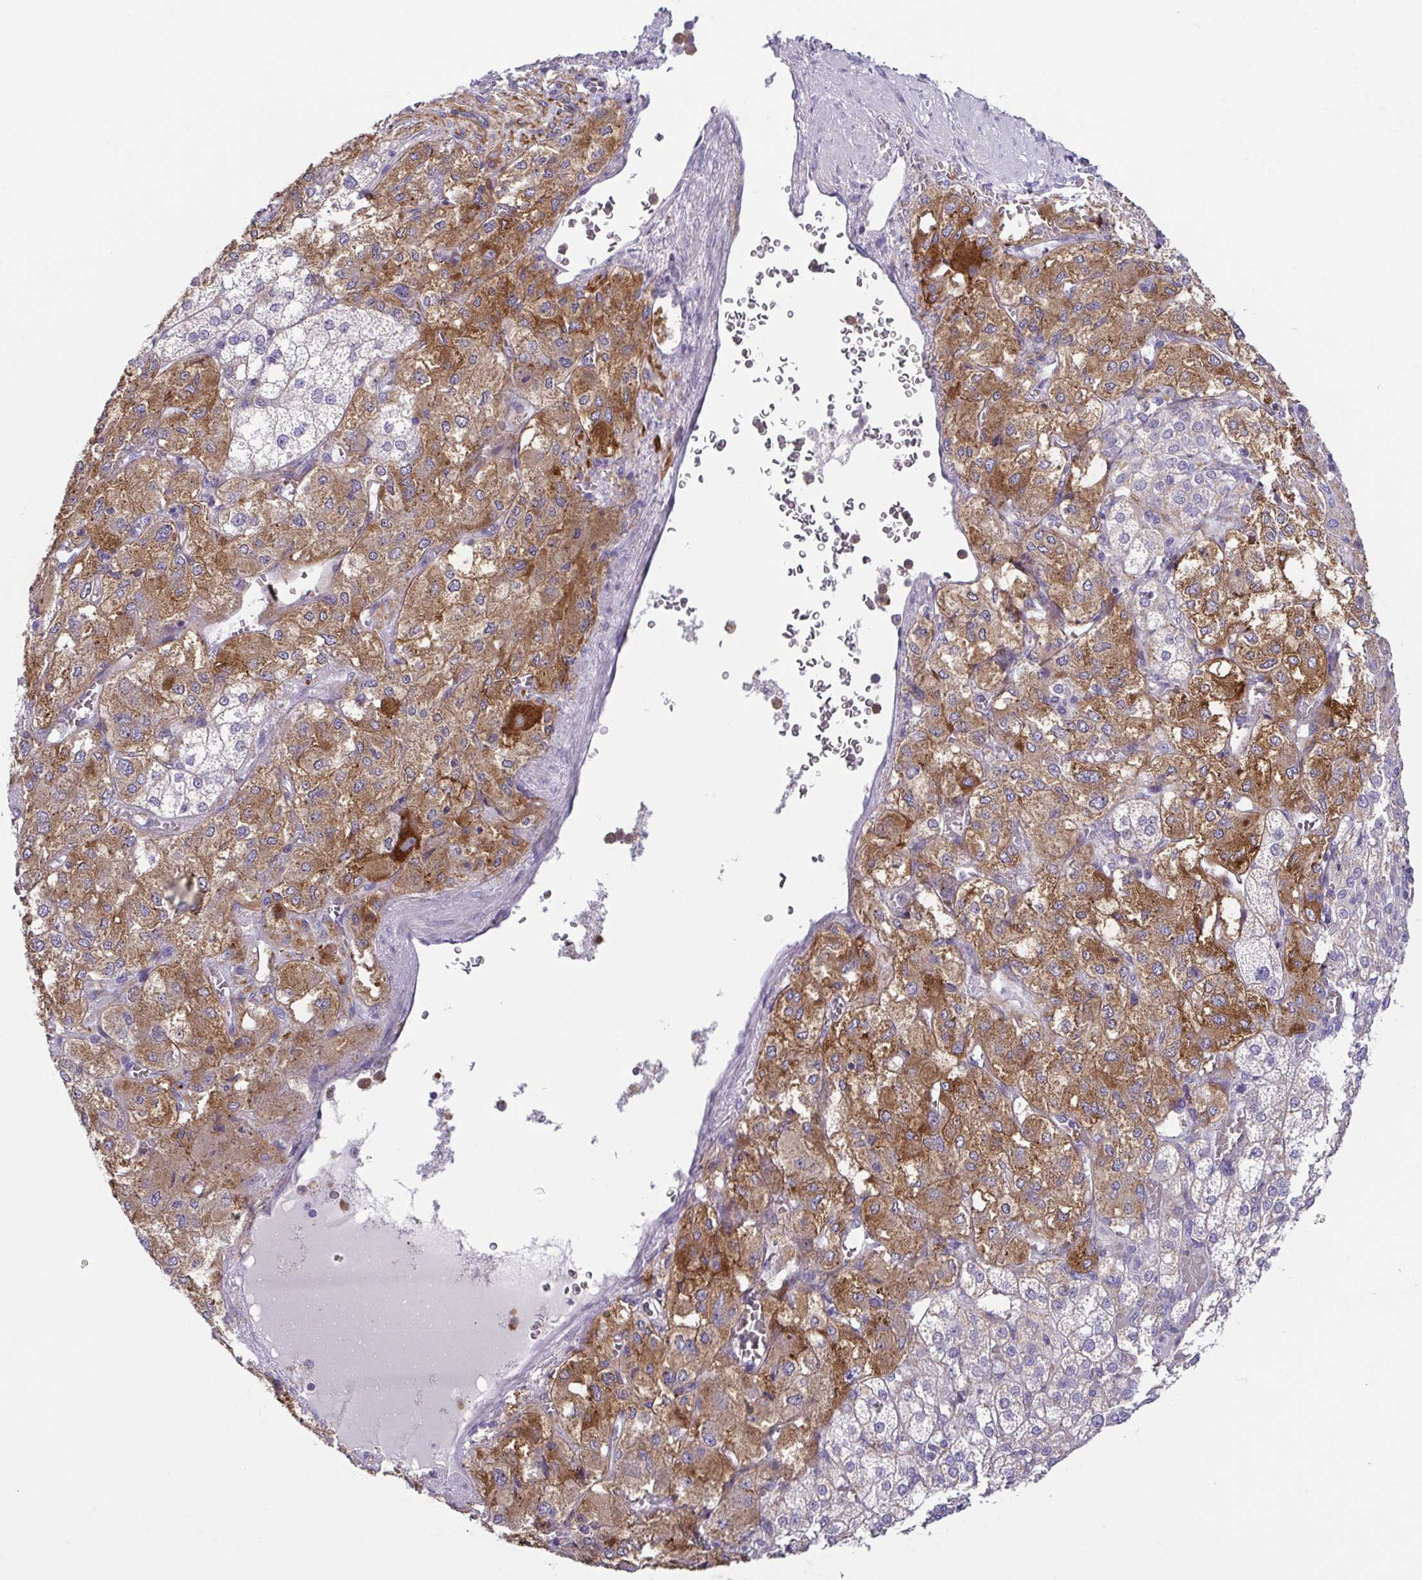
{"staining": {"intensity": "moderate", "quantity": "25%-75%", "location": "cytoplasmic/membranous"}, "tissue": "adrenal gland", "cell_type": "Glandular cells", "image_type": "normal", "snomed": [{"axis": "morphology", "description": "Normal tissue, NOS"}, {"axis": "topography", "description": "Adrenal gland"}], "caption": "Immunohistochemical staining of unremarkable human adrenal gland demonstrates 25%-75% levels of moderate cytoplasmic/membranous protein expression in approximately 25%-75% of glandular cells.", "gene": "ATP6V1G2", "patient": {"sex": "female", "age": 60}}